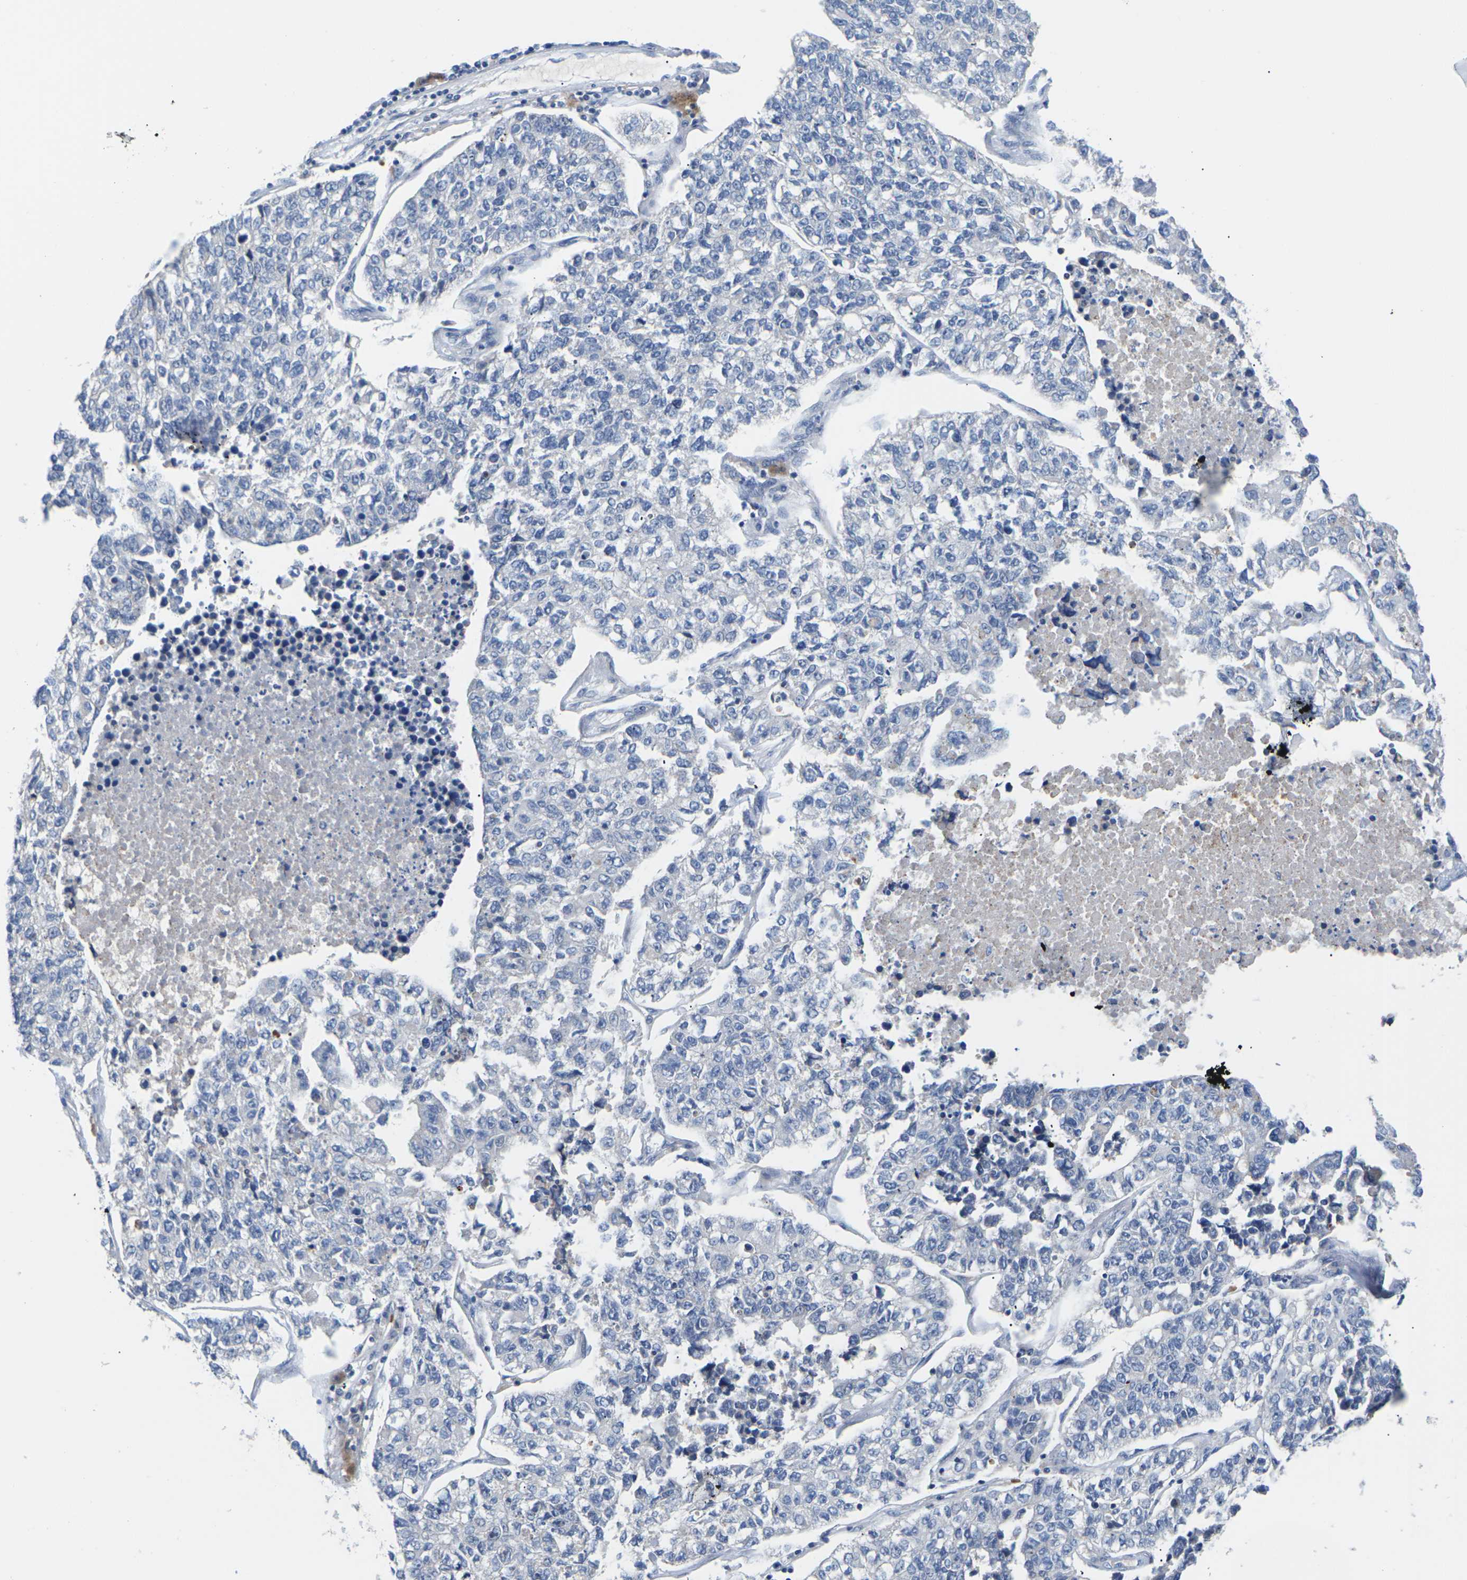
{"staining": {"intensity": "negative", "quantity": "none", "location": "none"}, "tissue": "lung cancer", "cell_type": "Tumor cells", "image_type": "cancer", "snomed": [{"axis": "morphology", "description": "Adenocarcinoma, NOS"}, {"axis": "topography", "description": "Lung"}], "caption": "Immunohistochemistry (IHC) micrograph of neoplastic tissue: human adenocarcinoma (lung) stained with DAB shows no significant protein staining in tumor cells. (DAB (3,3'-diaminobenzidine) IHC, high magnification).", "gene": "TMCO4", "patient": {"sex": "male", "age": 49}}